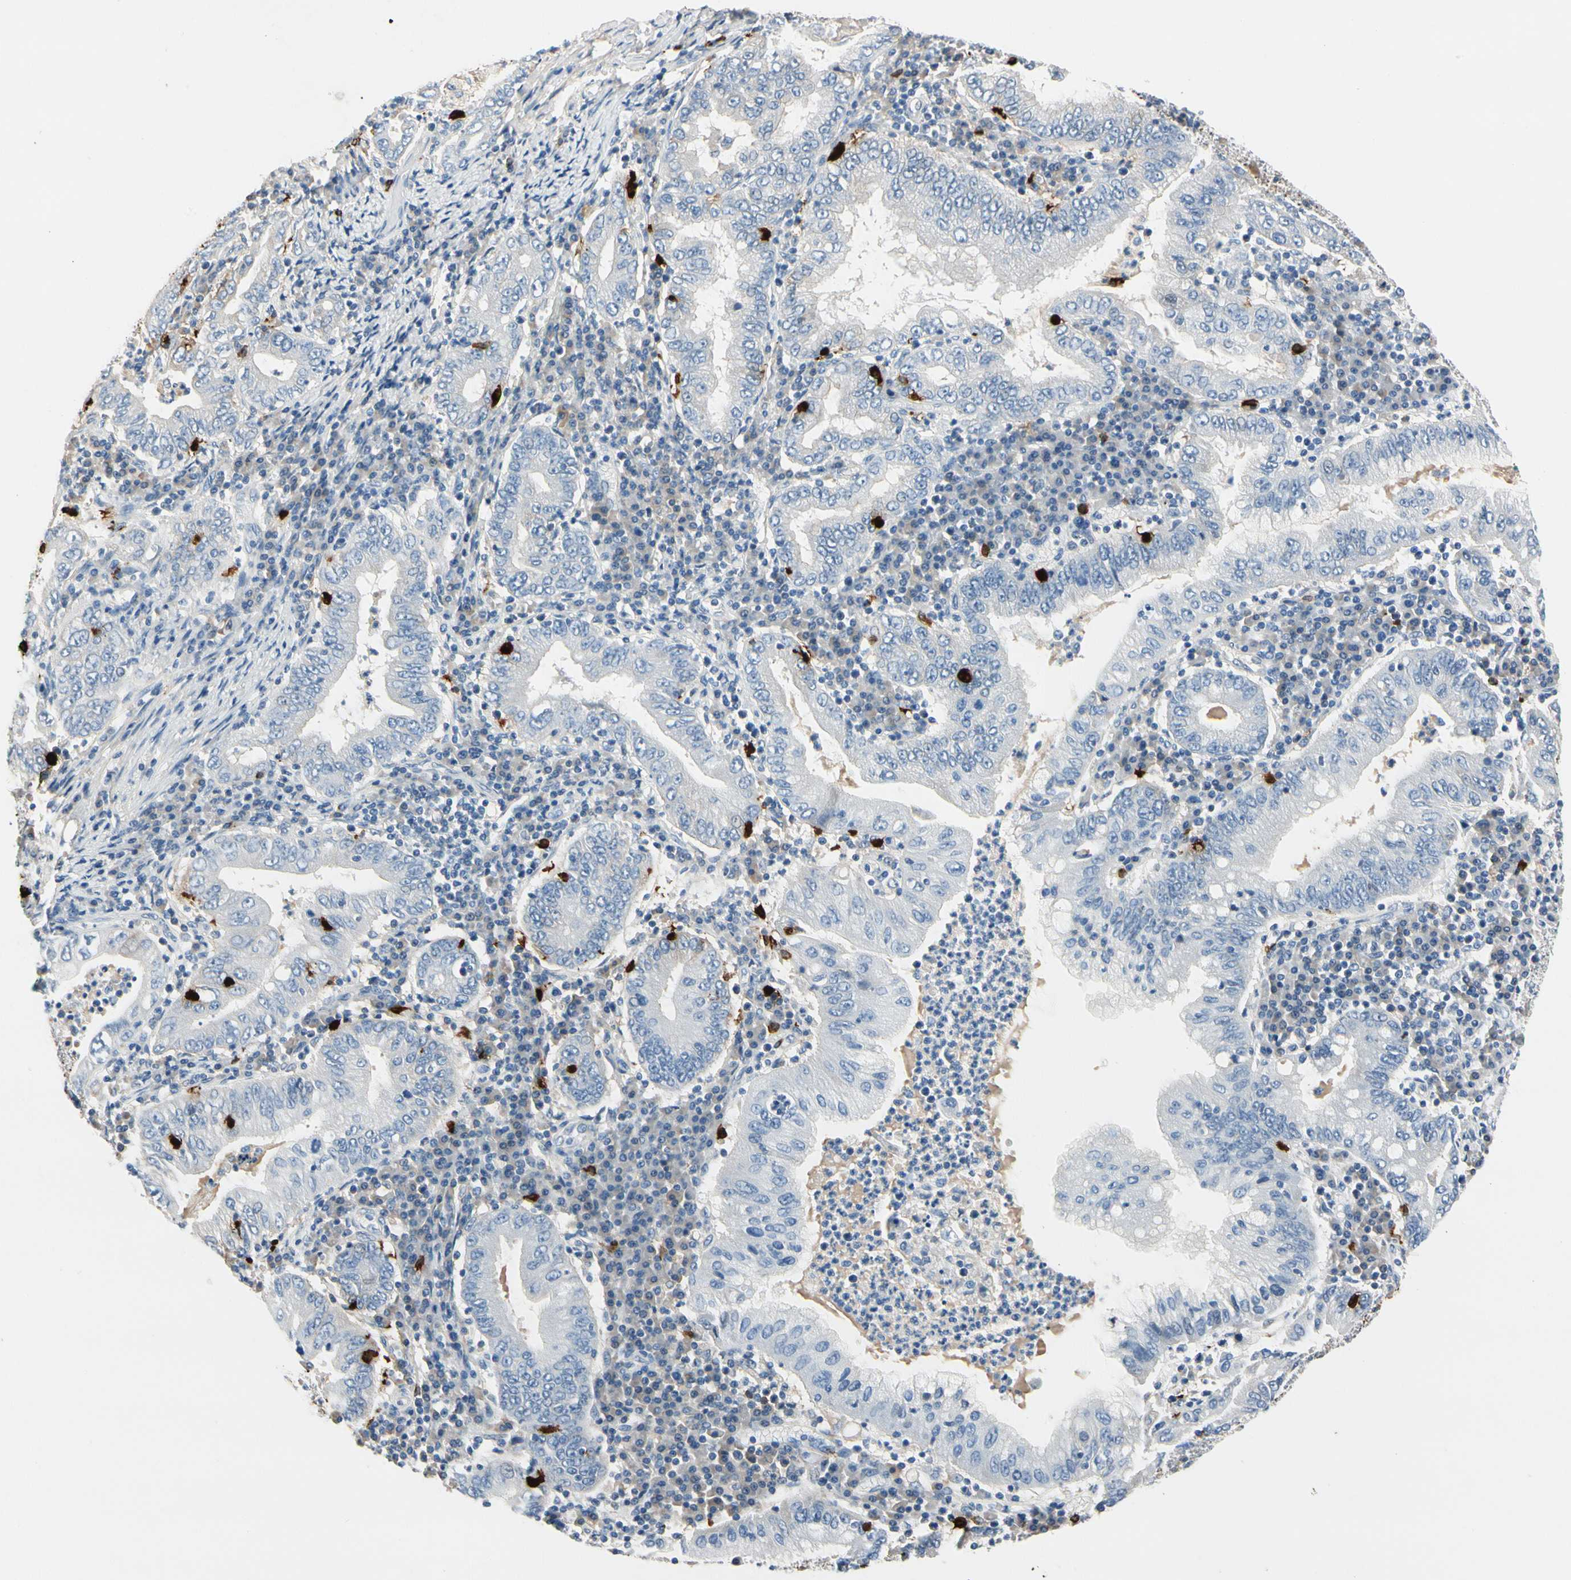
{"staining": {"intensity": "negative", "quantity": "none", "location": "none"}, "tissue": "stomach cancer", "cell_type": "Tumor cells", "image_type": "cancer", "snomed": [{"axis": "morphology", "description": "Normal tissue, NOS"}, {"axis": "morphology", "description": "Adenocarcinoma, NOS"}, {"axis": "topography", "description": "Esophagus"}, {"axis": "topography", "description": "Stomach, upper"}, {"axis": "topography", "description": "Peripheral nerve tissue"}], "caption": "An immunohistochemistry histopathology image of stomach cancer is shown. There is no staining in tumor cells of stomach cancer. The staining was performed using DAB (3,3'-diaminobenzidine) to visualize the protein expression in brown, while the nuclei were stained in blue with hematoxylin (Magnification: 20x).", "gene": "CPA3", "patient": {"sex": "male", "age": 62}}